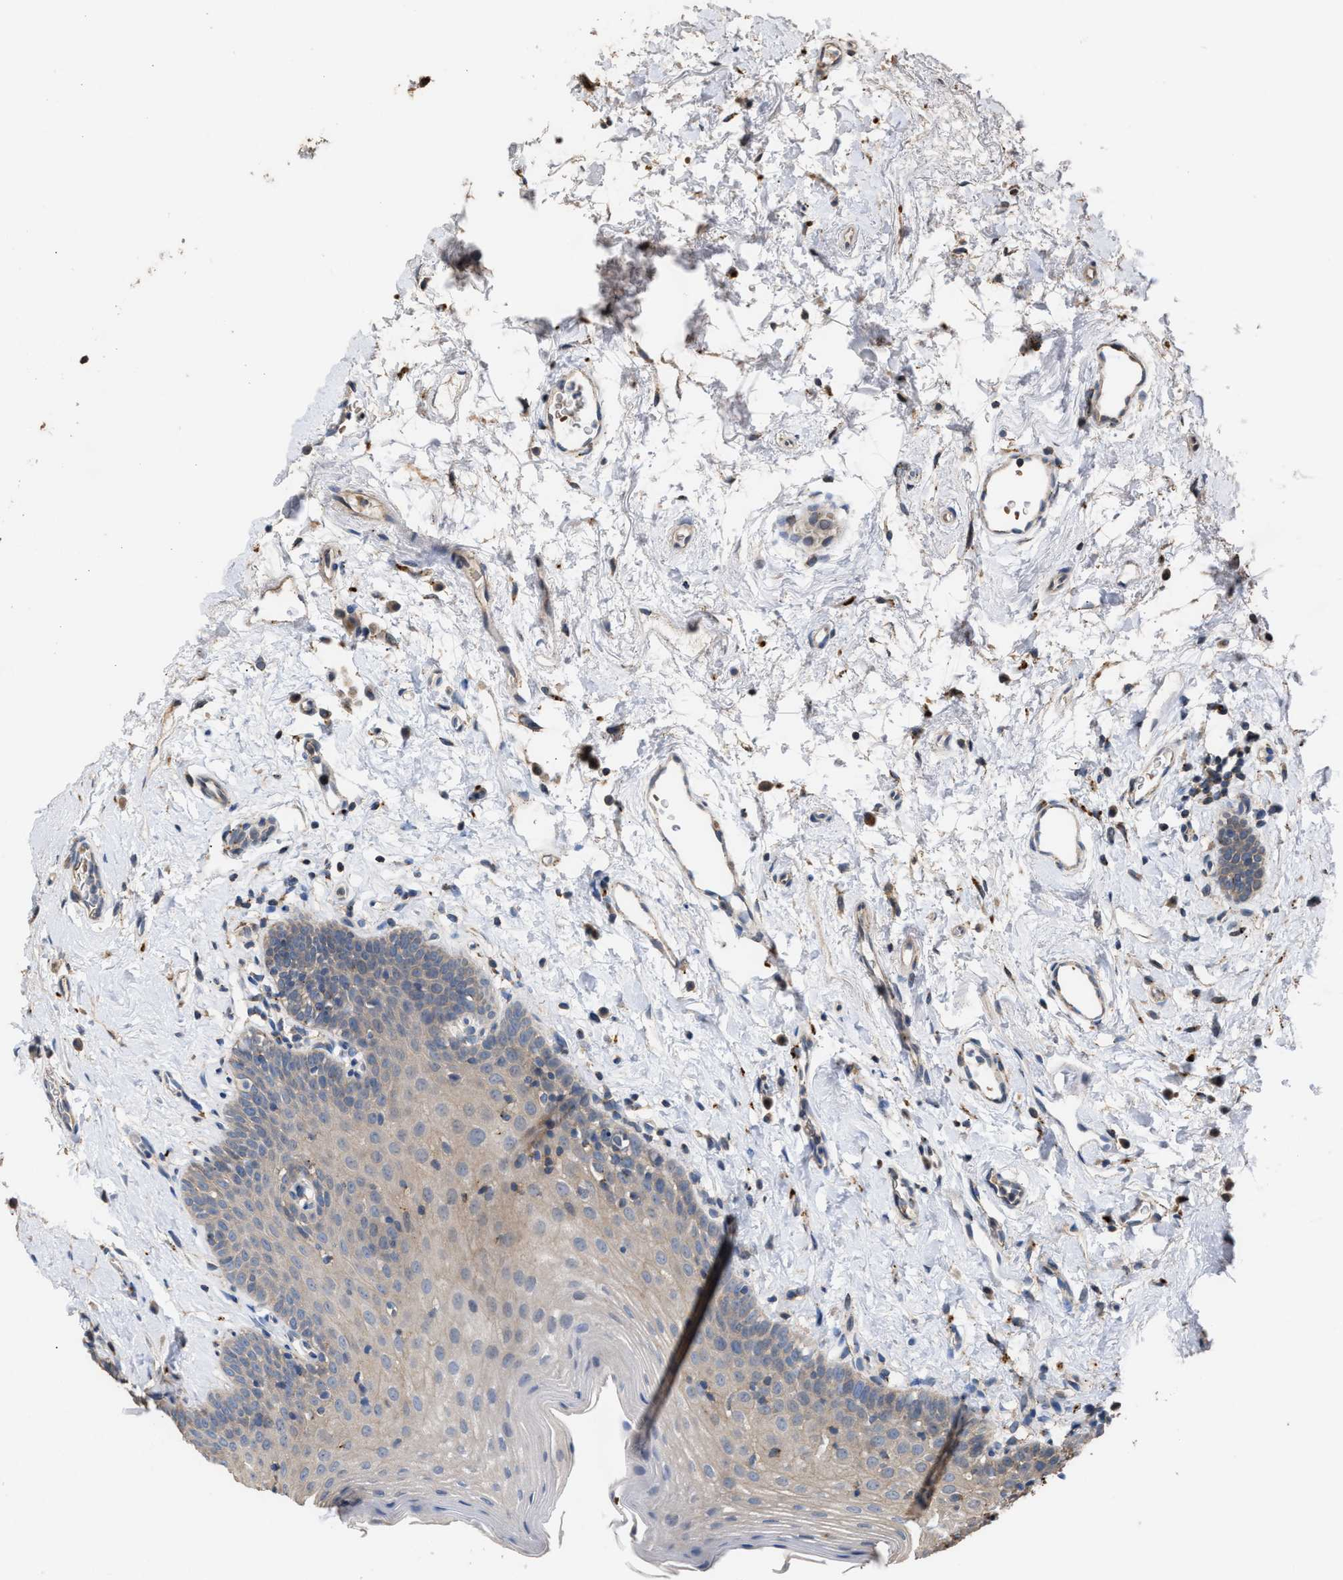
{"staining": {"intensity": "weak", "quantity": "<25%", "location": "cytoplasmic/membranous"}, "tissue": "oral mucosa", "cell_type": "Squamous epithelial cells", "image_type": "normal", "snomed": [{"axis": "morphology", "description": "Normal tissue, NOS"}, {"axis": "topography", "description": "Oral tissue"}], "caption": "Immunohistochemistry of unremarkable oral mucosa displays no expression in squamous epithelial cells. (Stains: DAB (3,3'-diaminobenzidine) IHC with hematoxylin counter stain, Microscopy: brightfield microscopy at high magnification).", "gene": "ELMO3", "patient": {"sex": "male", "age": 66}}